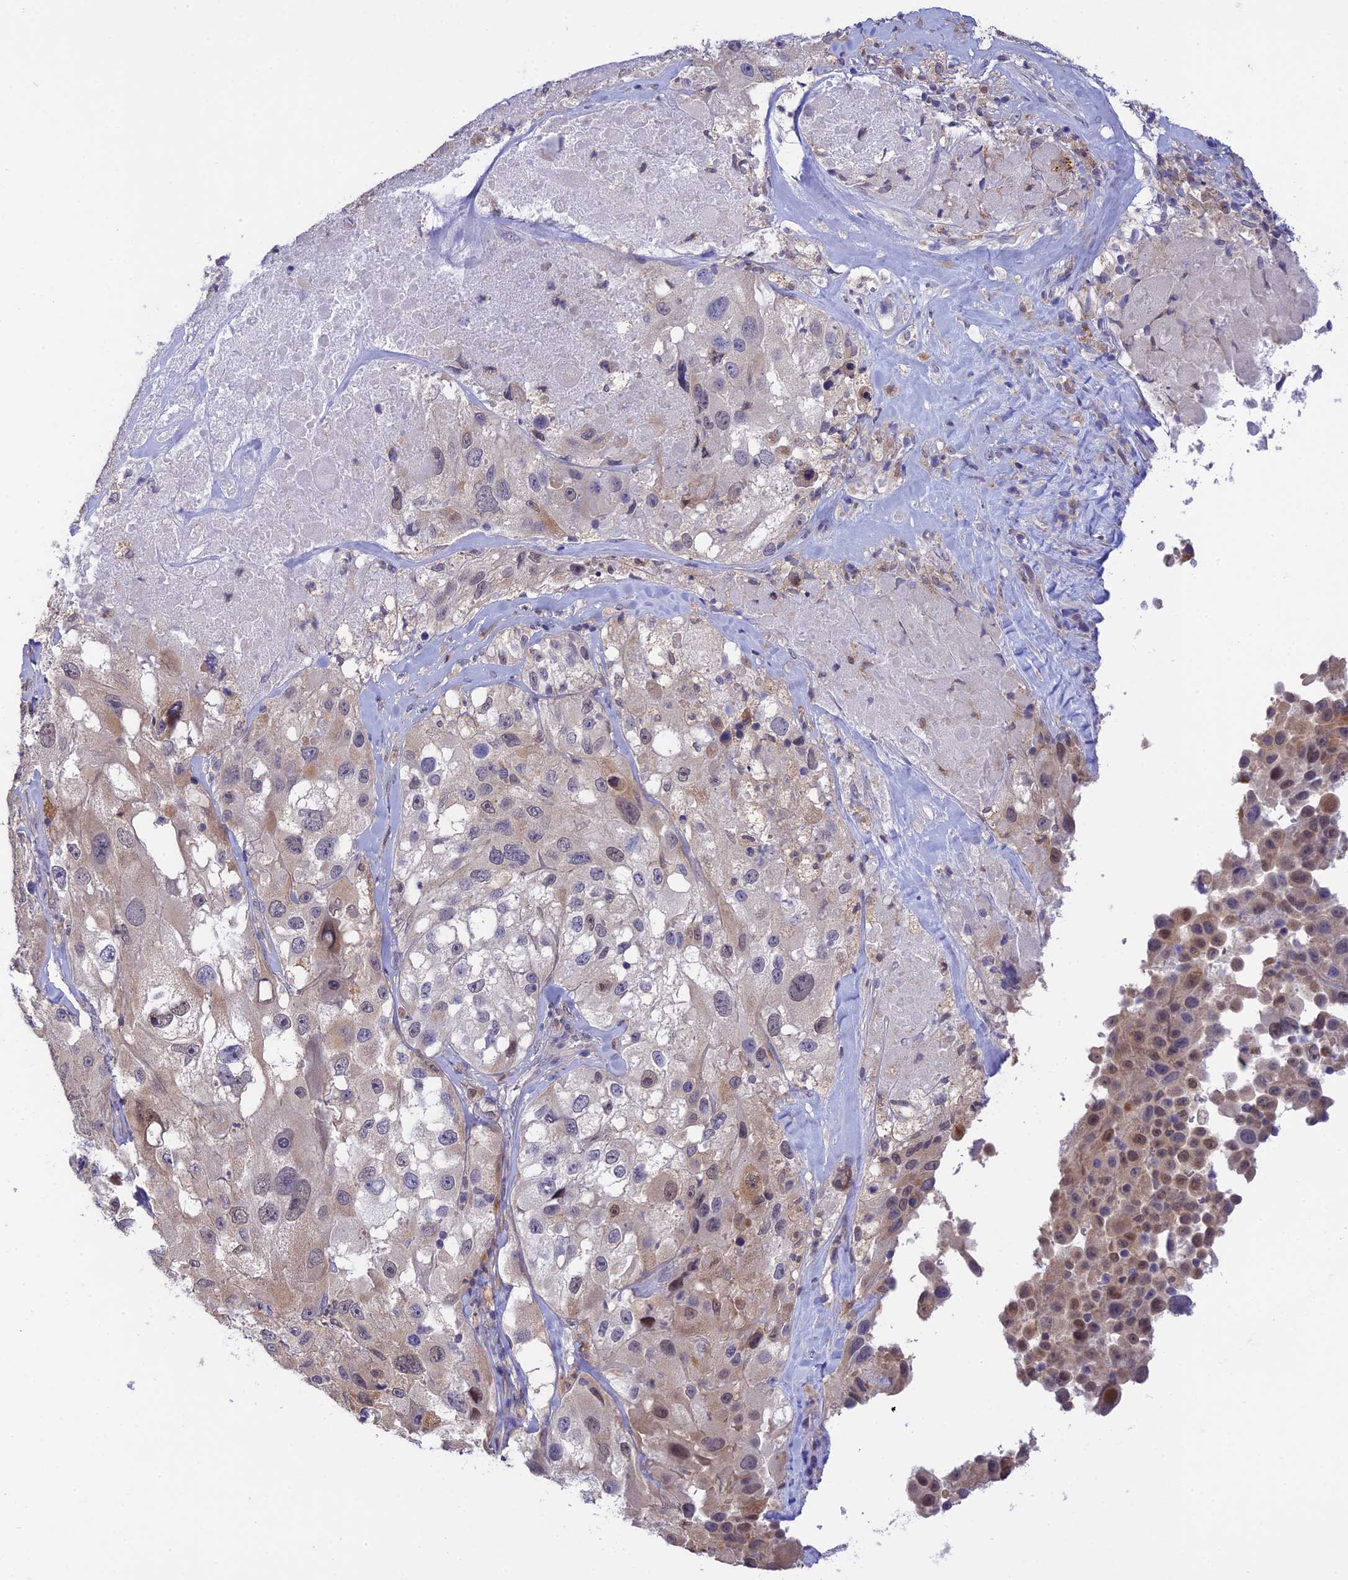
{"staining": {"intensity": "moderate", "quantity": "<25%", "location": "nuclear"}, "tissue": "melanoma", "cell_type": "Tumor cells", "image_type": "cancer", "snomed": [{"axis": "morphology", "description": "Malignant melanoma, Metastatic site"}, {"axis": "topography", "description": "Lymph node"}], "caption": "This photomicrograph shows malignant melanoma (metastatic site) stained with immunohistochemistry to label a protein in brown. The nuclear of tumor cells show moderate positivity for the protein. Nuclei are counter-stained blue.", "gene": "KCTD14", "patient": {"sex": "male", "age": 62}}